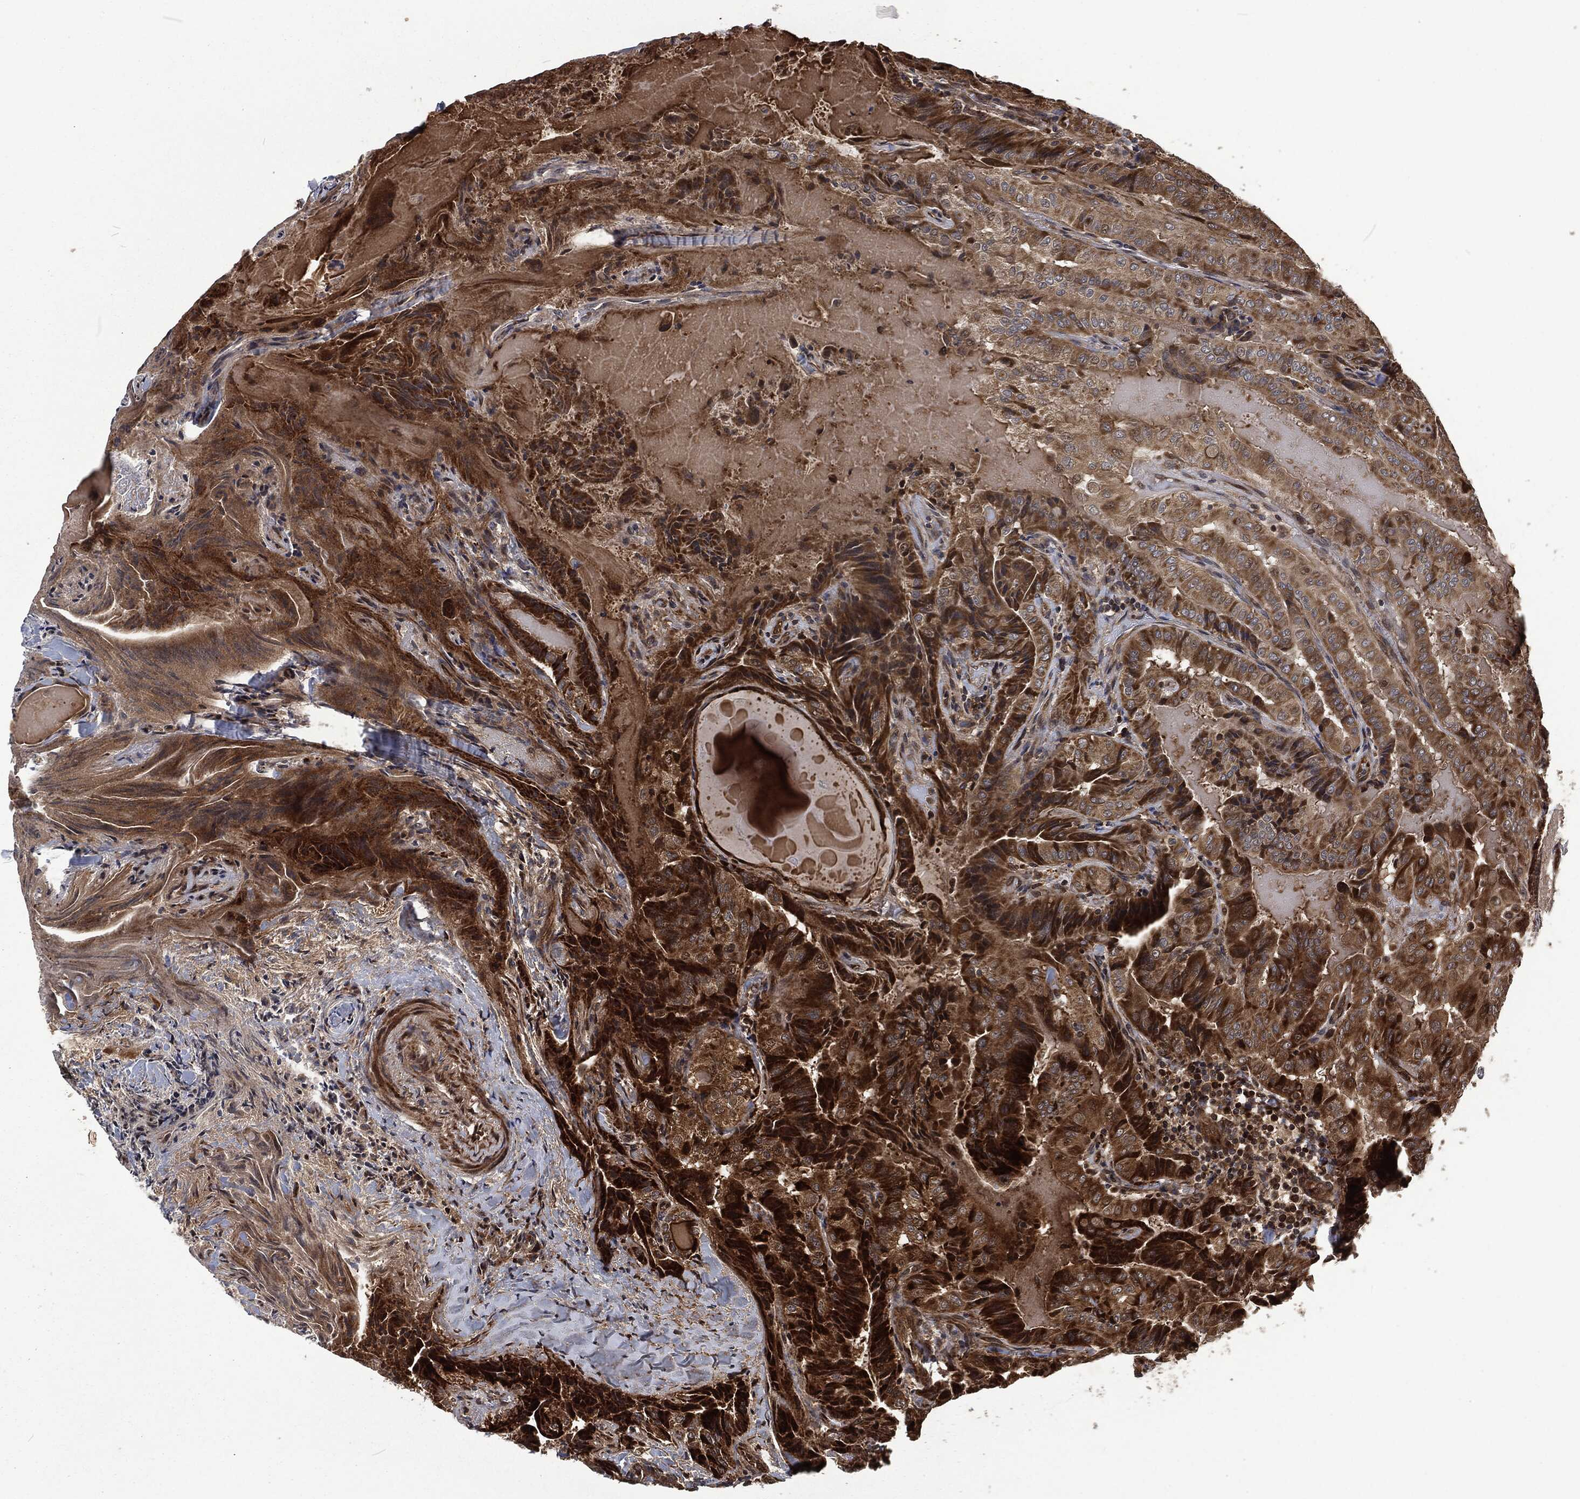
{"staining": {"intensity": "strong", "quantity": ">75%", "location": "cytoplasmic/membranous"}, "tissue": "thyroid cancer", "cell_type": "Tumor cells", "image_type": "cancer", "snomed": [{"axis": "morphology", "description": "Papillary adenocarcinoma, NOS"}, {"axis": "topography", "description": "Thyroid gland"}], "caption": "About >75% of tumor cells in human papillary adenocarcinoma (thyroid) demonstrate strong cytoplasmic/membranous protein positivity as visualized by brown immunohistochemical staining.", "gene": "CMPK2", "patient": {"sex": "female", "age": 68}}